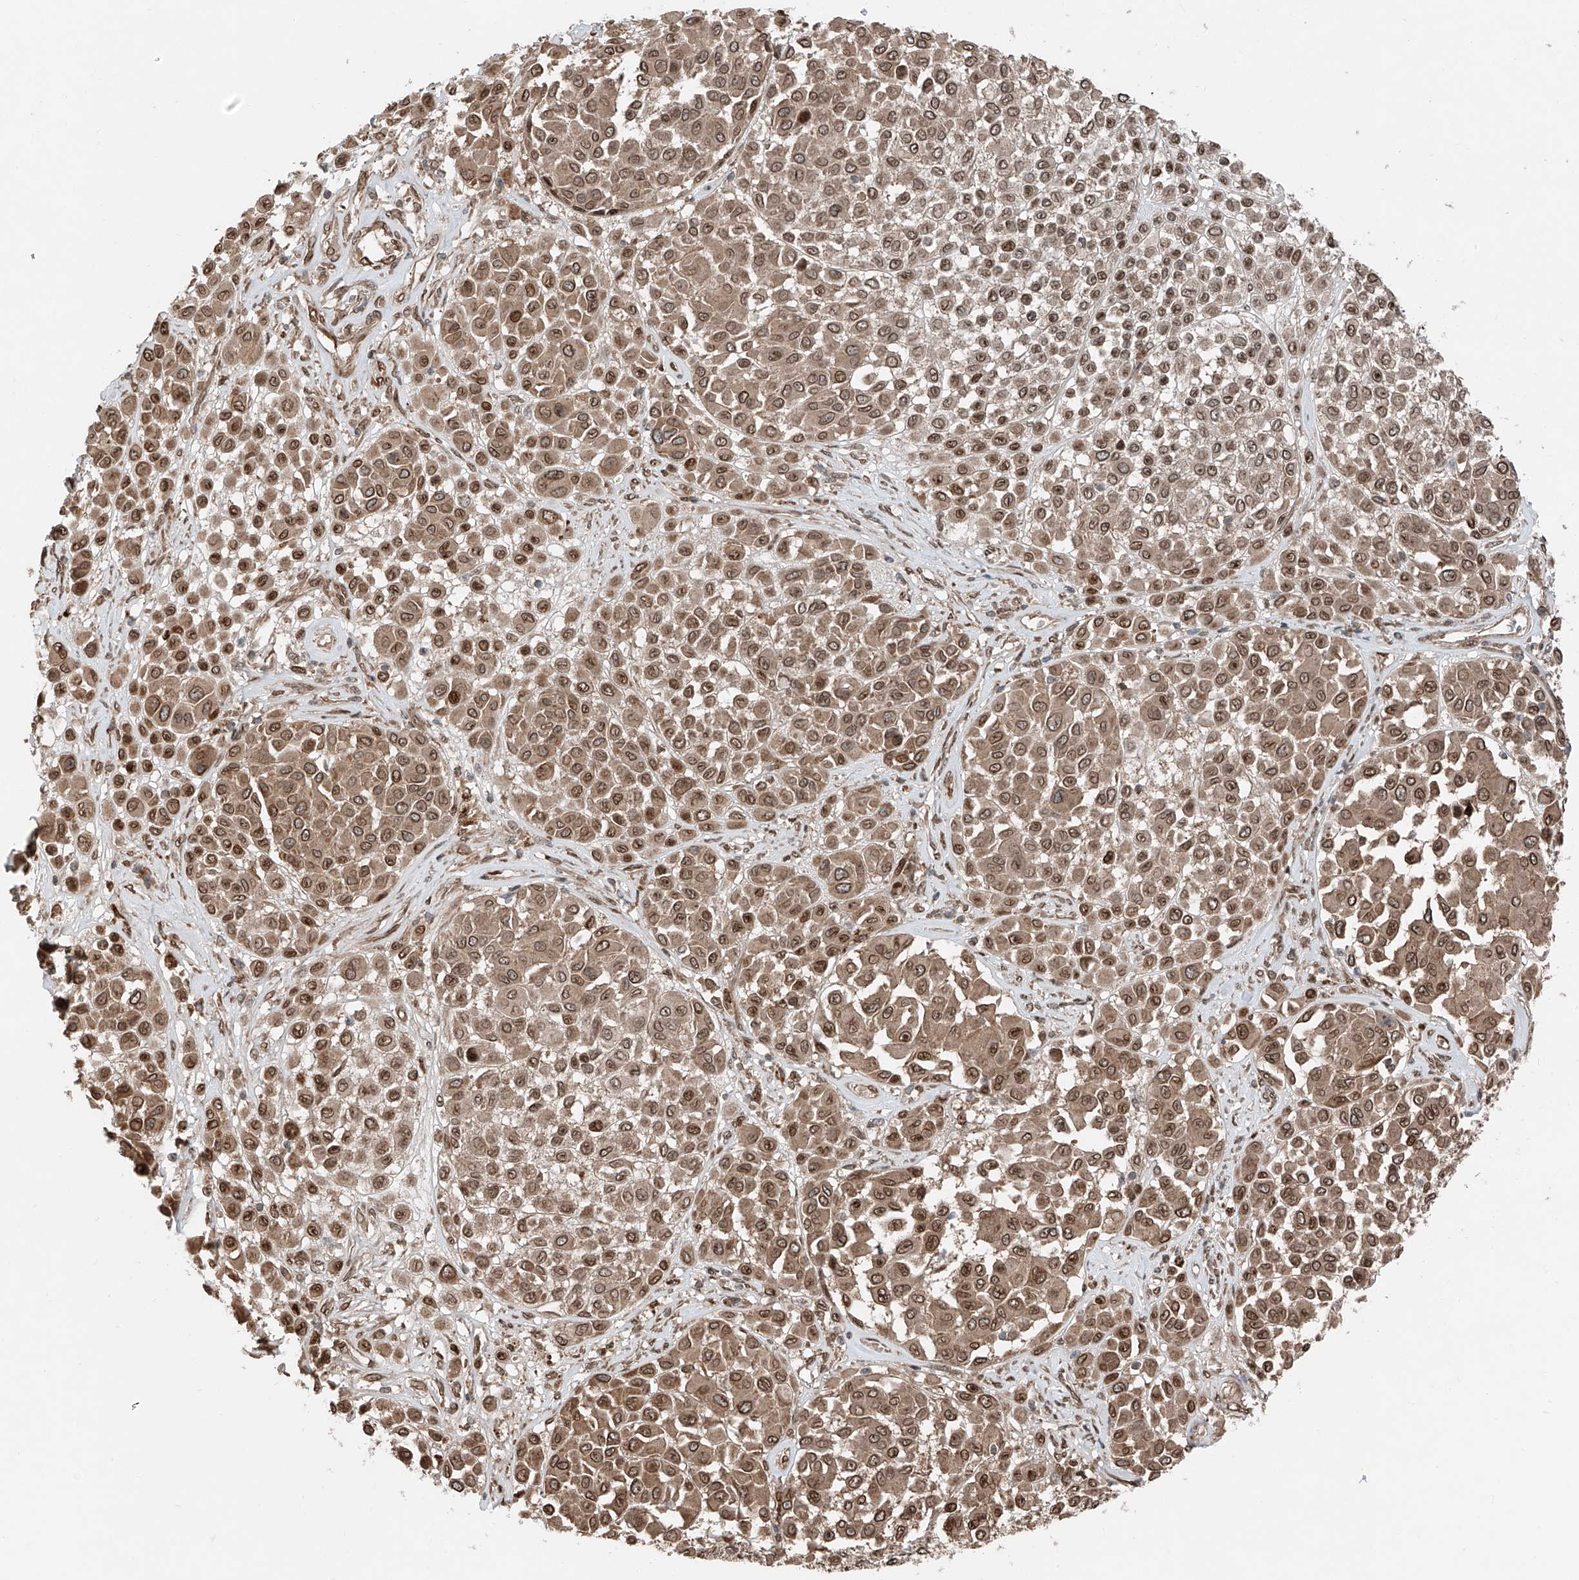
{"staining": {"intensity": "moderate", "quantity": ">75%", "location": "cytoplasmic/membranous,nuclear"}, "tissue": "melanoma", "cell_type": "Tumor cells", "image_type": "cancer", "snomed": [{"axis": "morphology", "description": "Malignant melanoma, Metastatic site"}, {"axis": "topography", "description": "Soft tissue"}], "caption": "Immunohistochemistry (IHC) photomicrograph of neoplastic tissue: human malignant melanoma (metastatic site) stained using immunohistochemistry (IHC) shows medium levels of moderate protein expression localized specifically in the cytoplasmic/membranous and nuclear of tumor cells, appearing as a cytoplasmic/membranous and nuclear brown color.", "gene": "CEP162", "patient": {"sex": "male", "age": 41}}